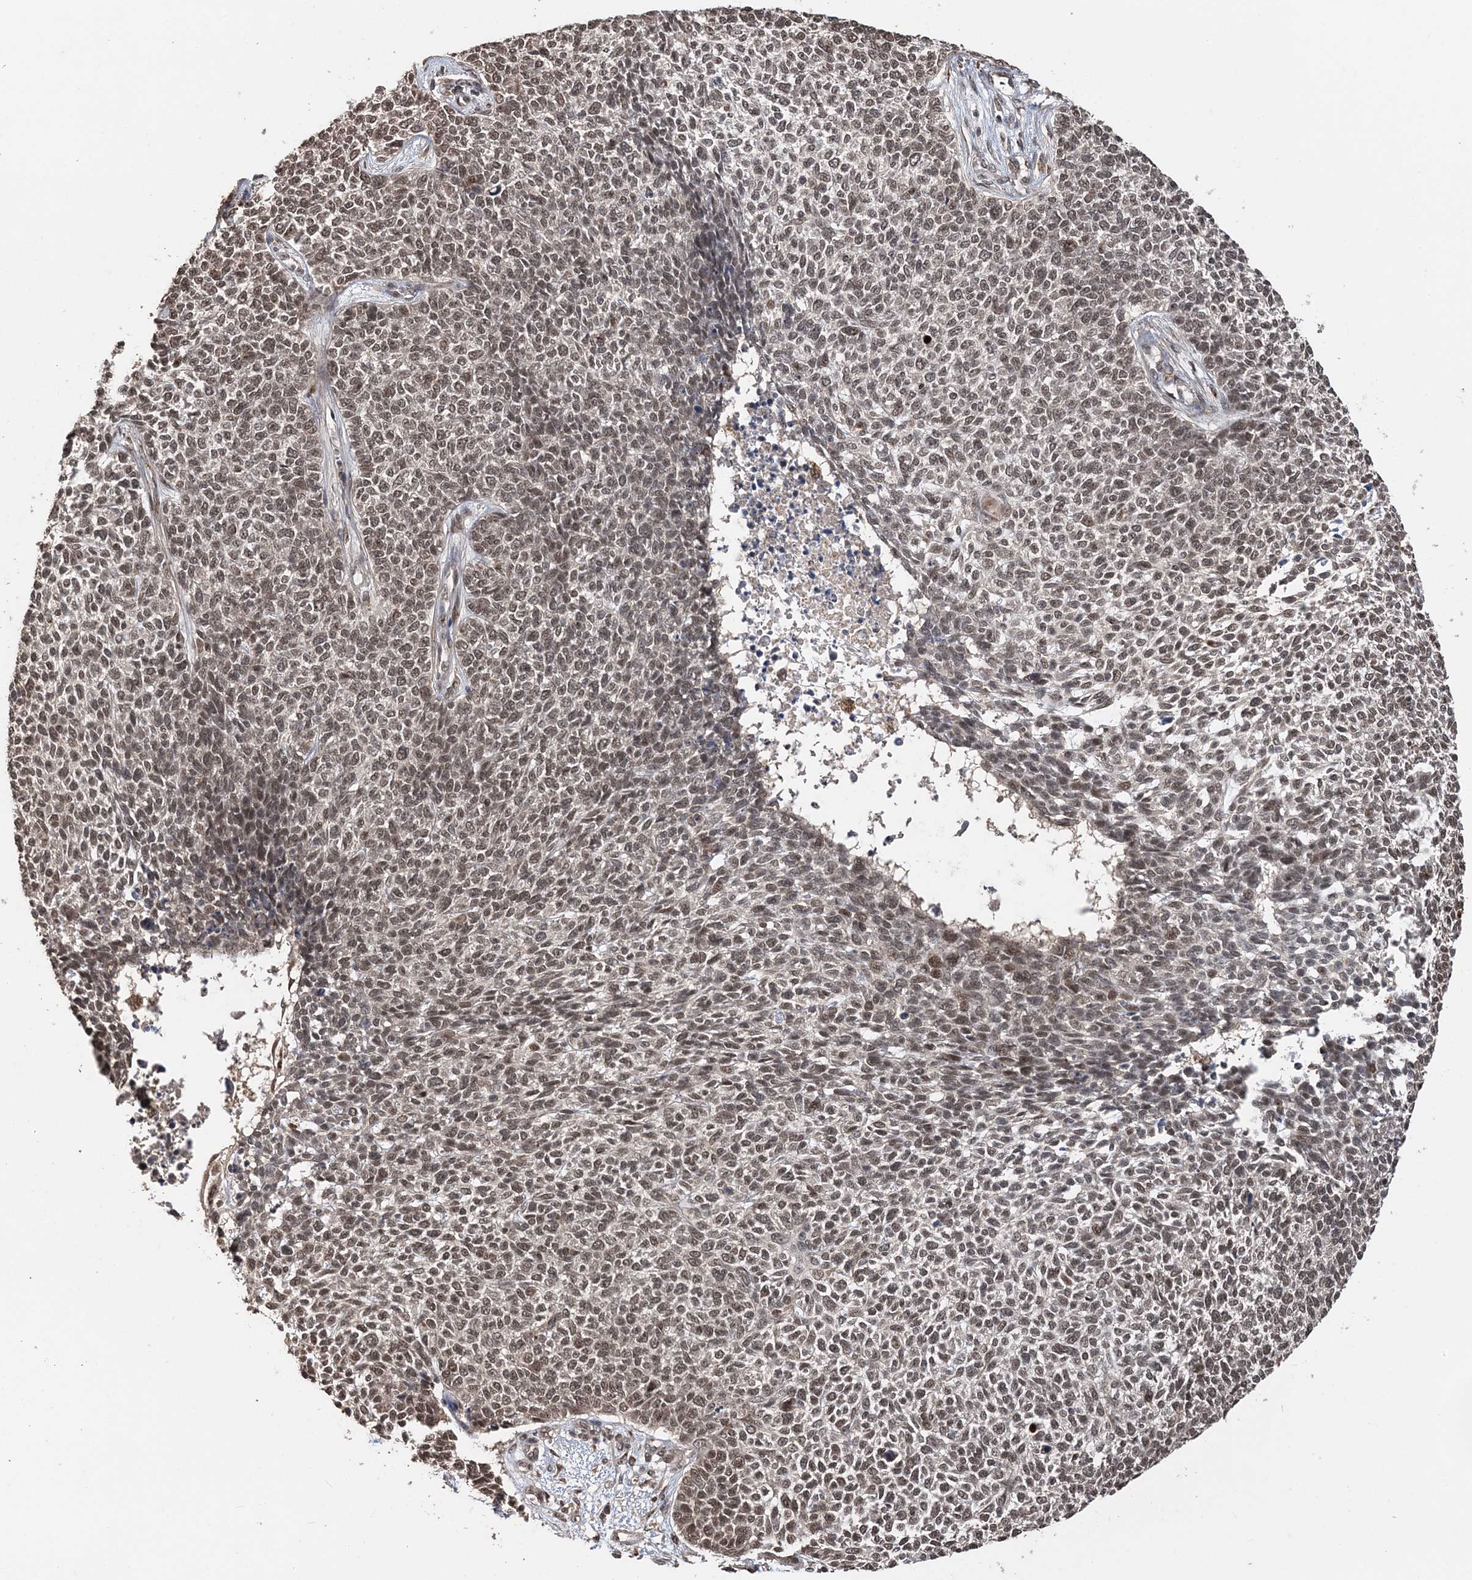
{"staining": {"intensity": "moderate", "quantity": ">75%", "location": "nuclear"}, "tissue": "skin cancer", "cell_type": "Tumor cells", "image_type": "cancer", "snomed": [{"axis": "morphology", "description": "Basal cell carcinoma"}, {"axis": "topography", "description": "Skin"}], "caption": "This is an image of immunohistochemistry (IHC) staining of skin cancer (basal cell carcinoma), which shows moderate positivity in the nuclear of tumor cells.", "gene": "TSHZ2", "patient": {"sex": "female", "age": 84}}